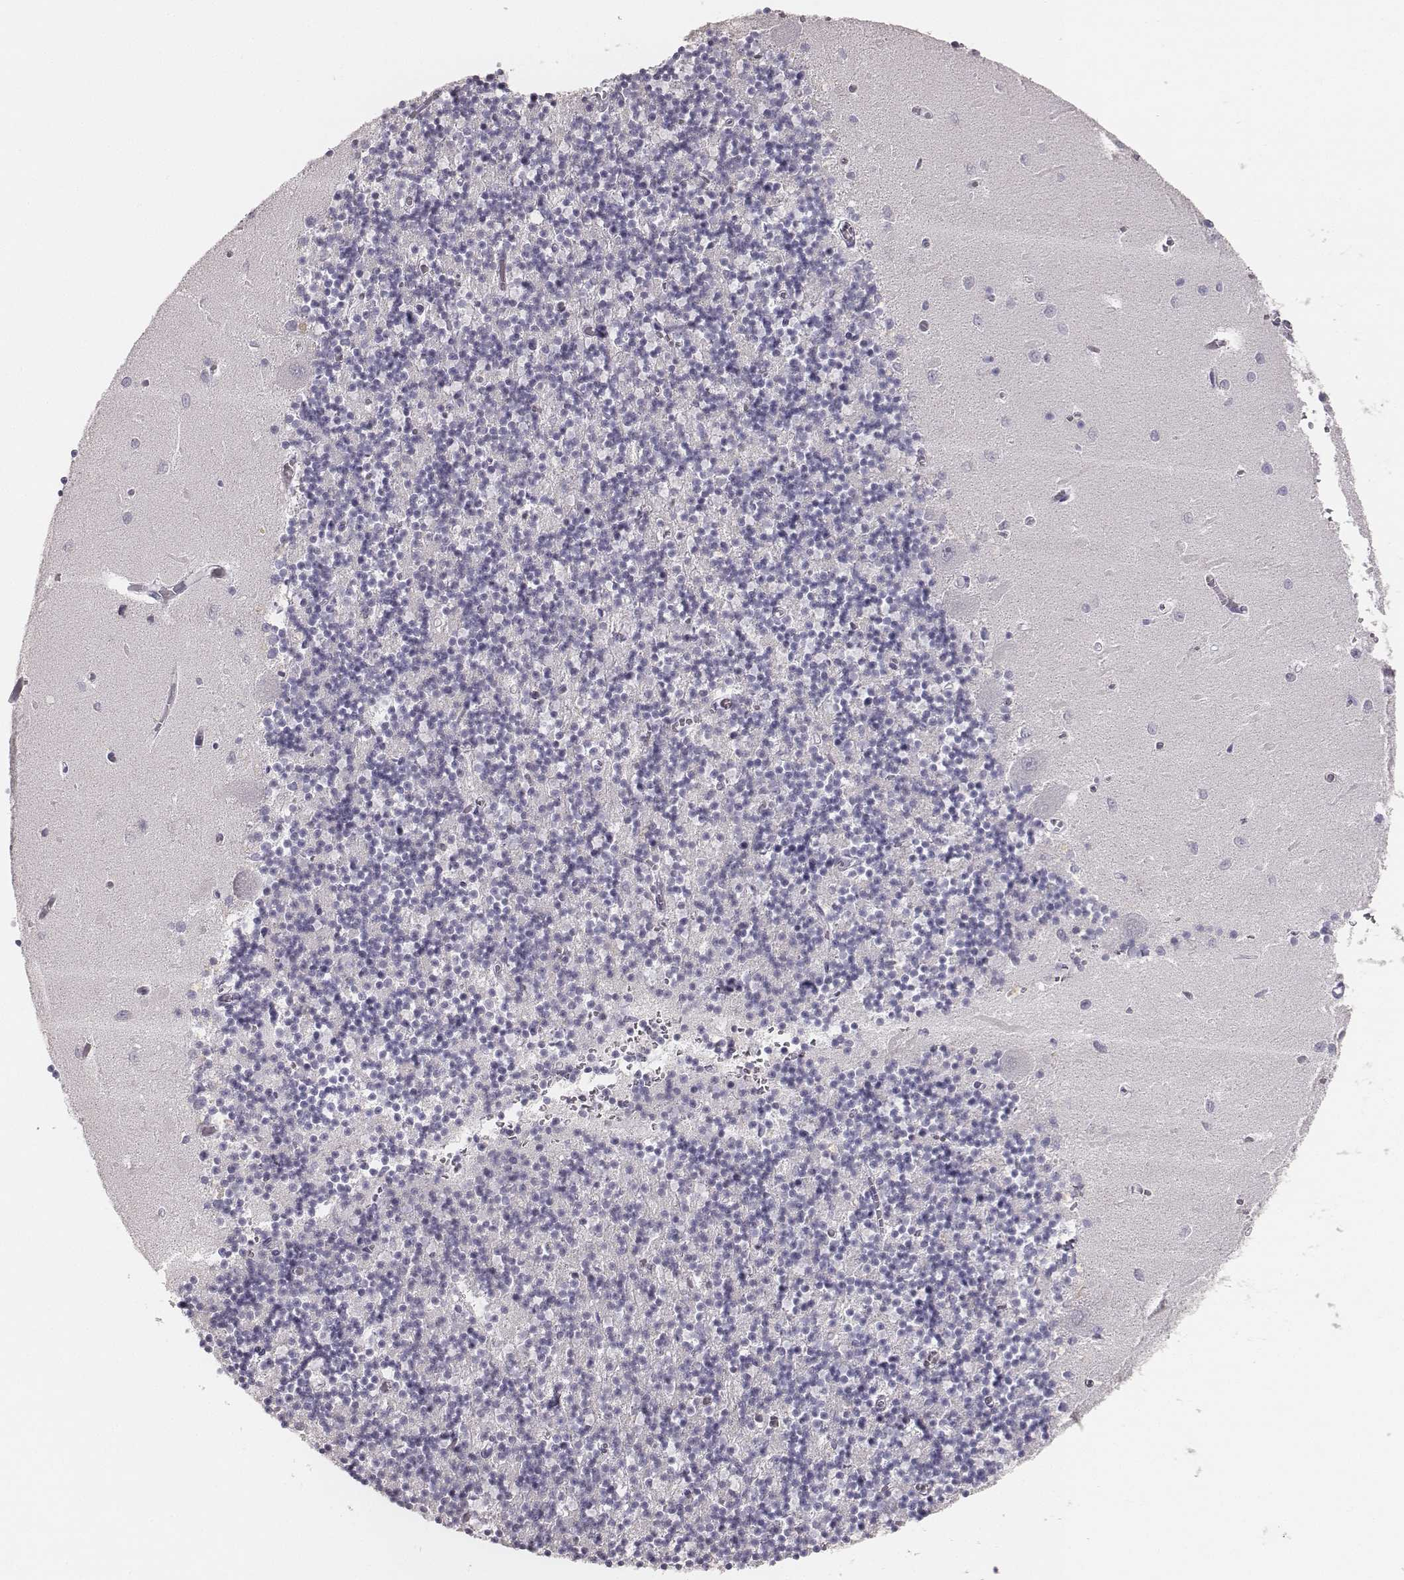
{"staining": {"intensity": "negative", "quantity": "none", "location": "none"}, "tissue": "cerebellum", "cell_type": "Cells in granular layer", "image_type": "normal", "snomed": [{"axis": "morphology", "description": "Normal tissue, NOS"}, {"axis": "topography", "description": "Cerebellum"}], "caption": "Photomicrograph shows no significant protein staining in cells in granular layer of benign cerebellum.", "gene": "MYH6", "patient": {"sex": "female", "age": 64}}